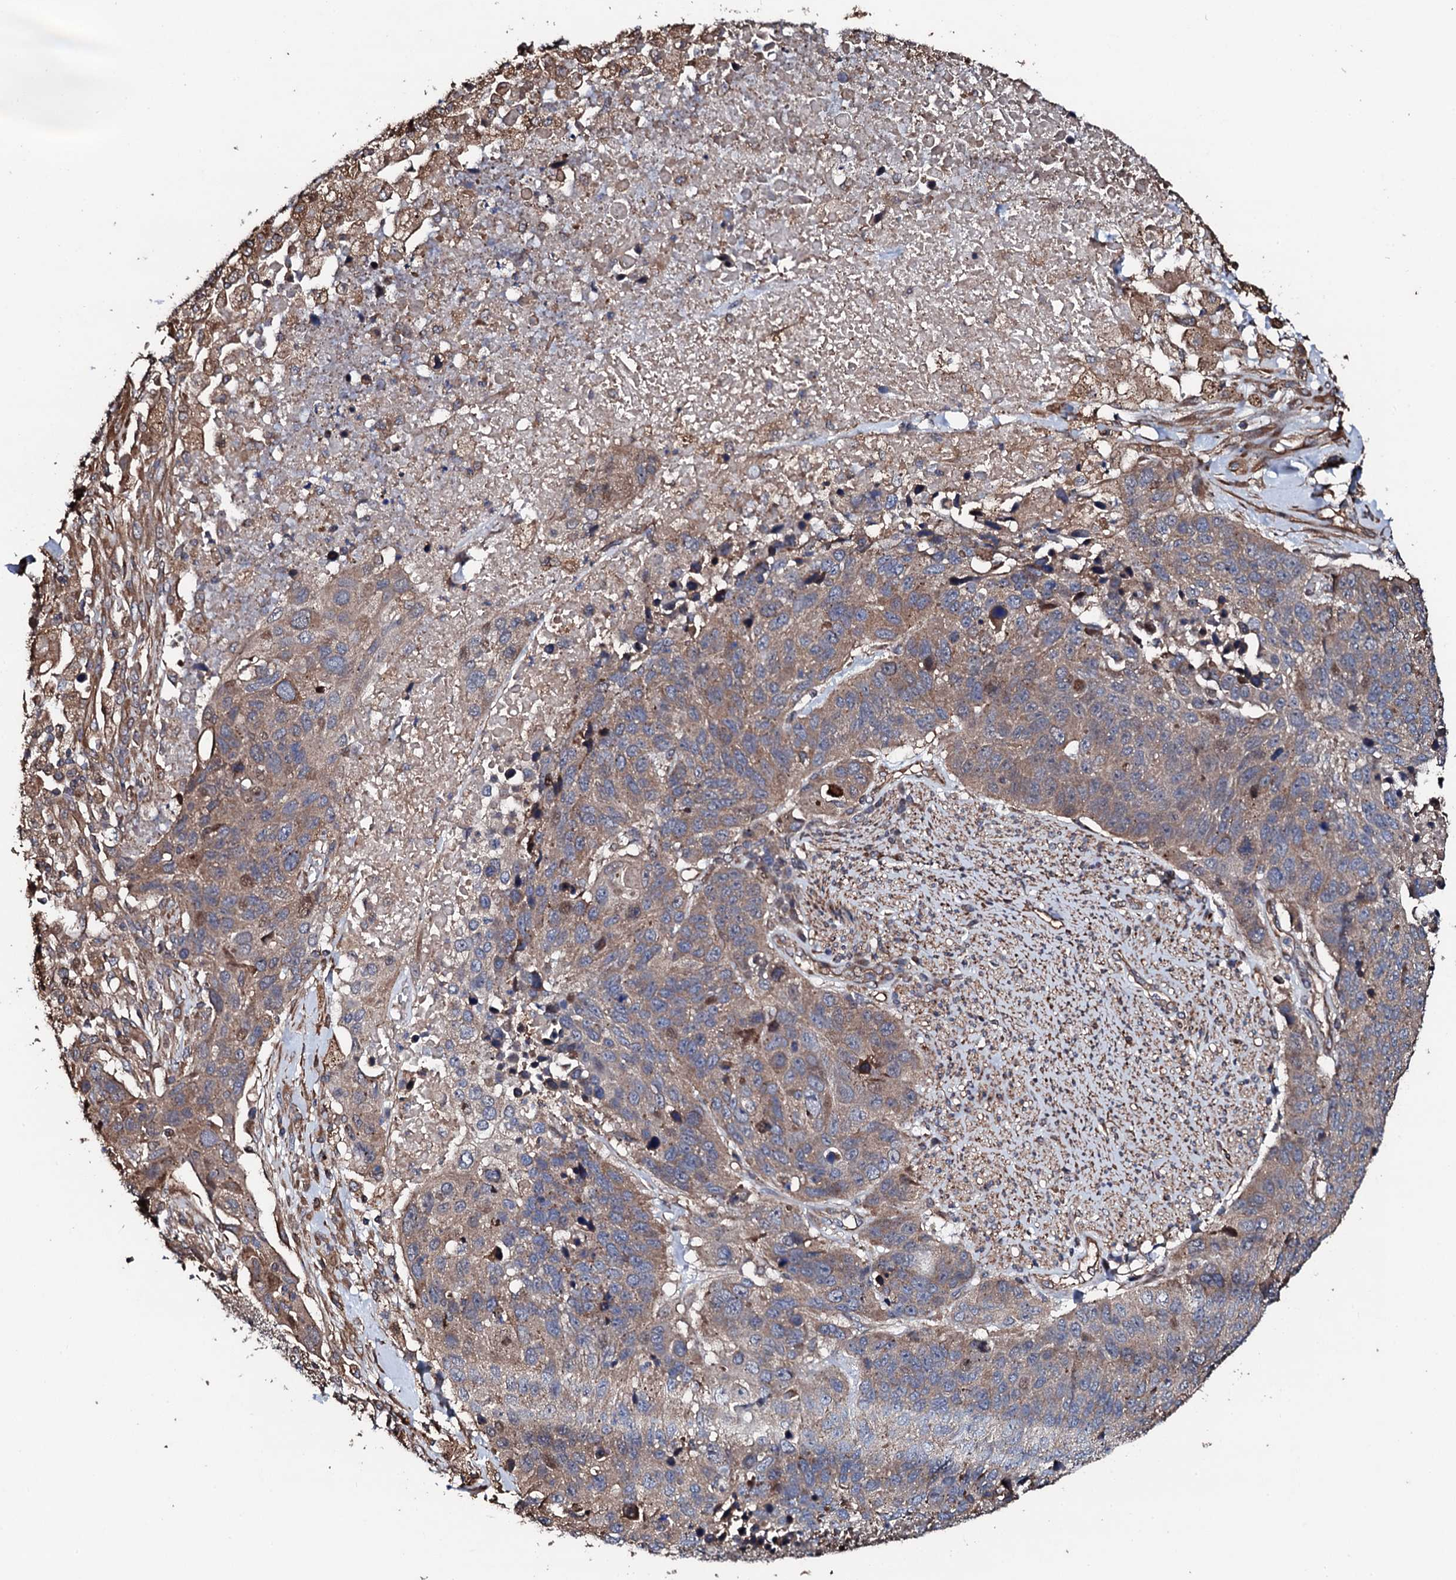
{"staining": {"intensity": "moderate", "quantity": ">75%", "location": "cytoplasmic/membranous"}, "tissue": "lung cancer", "cell_type": "Tumor cells", "image_type": "cancer", "snomed": [{"axis": "morphology", "description": "Normal tissue, NOS"}, {"axis": "morphology", "description": "Squamous cell carcinoma, NOS"}, {"axis": "topography", "description": "Lymph node"}, {"axis": "topography", "description": "Lung"}], "caption": "Tumor cells demonstrate moderate cytoplasmic/membranous positivity in approximately >75% of cells in lung squamous cell carcinoma.", "gene": "CKAP5", "patient": {"sex": "male", "age": 66}}